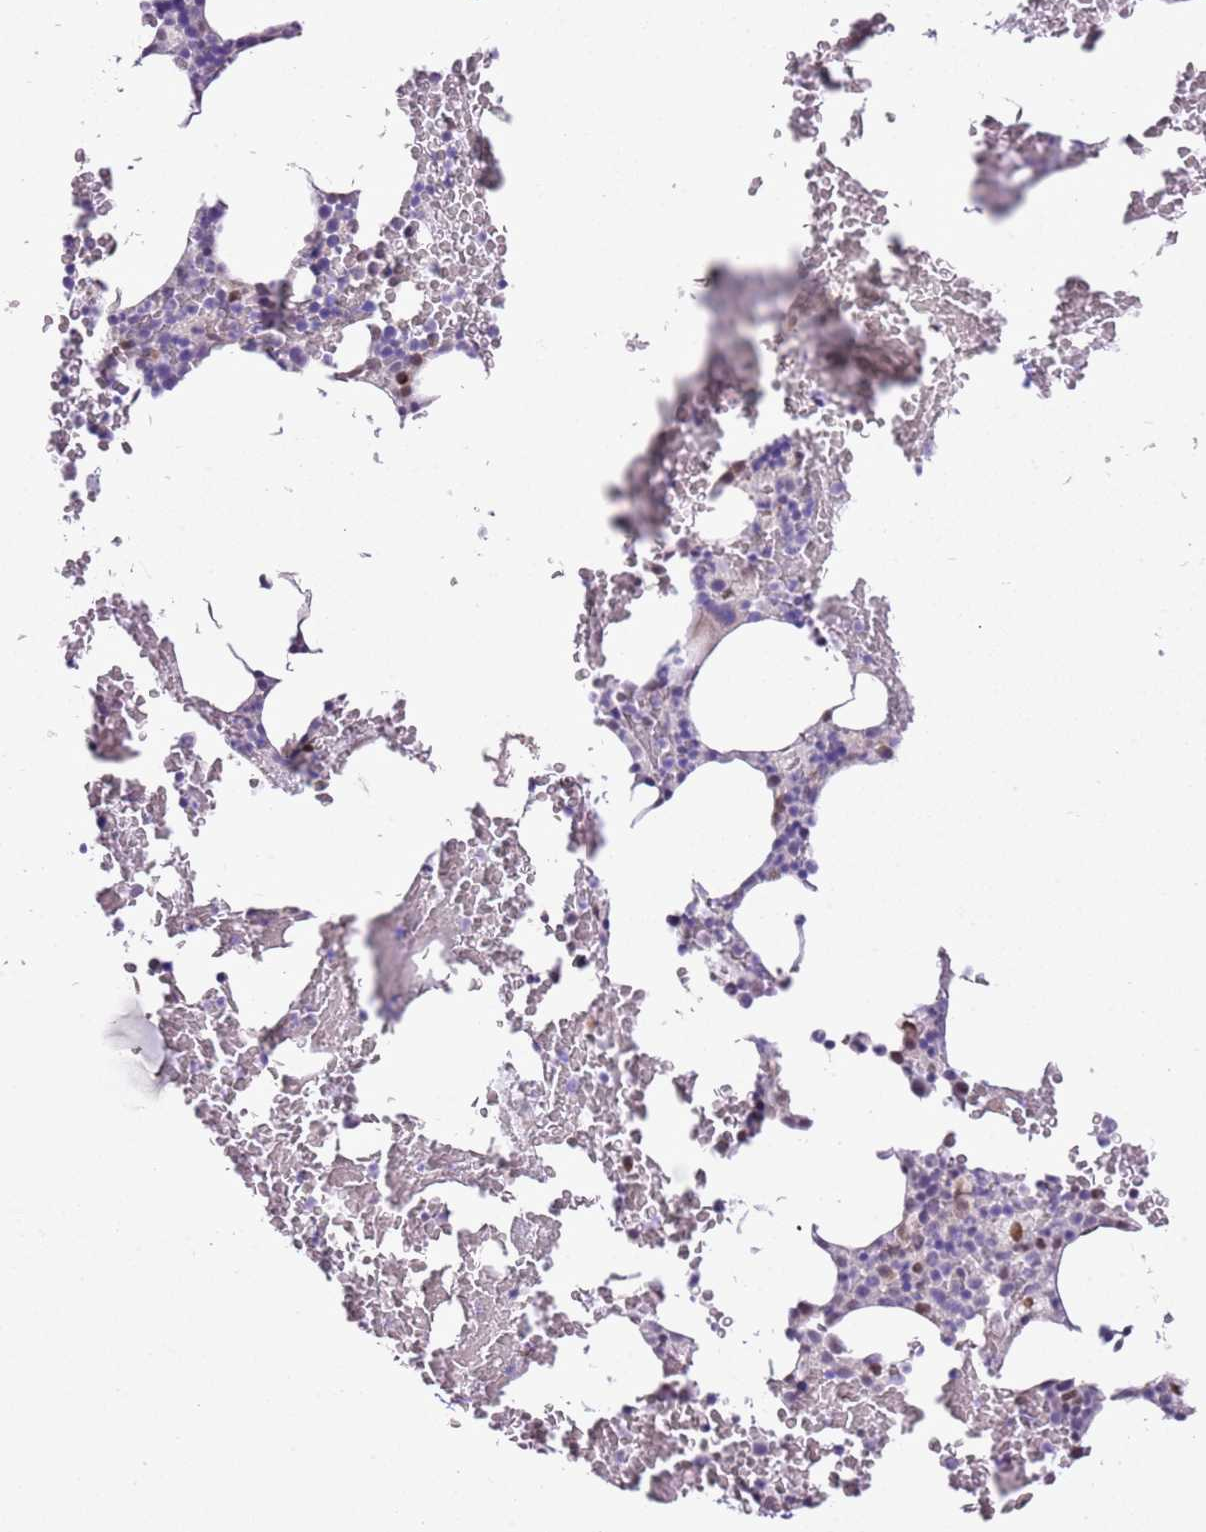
{"staining": {"intensity": "moderate", "quantity": "<25%", "location": "cytoplasmic/membranous,nuclear"}, "tissue": "bone marrow", "cell_type": "Hematopoietic cells", "image_type": "normal", "snomed": [{"axis": "morphology", "description": "Normal tissue, NOS"}, {"axis": "morphology", "description": "Inflammation, NOS"}, {"axis": "topography", "description": "Bone marrow"}], "caption": "Bone marrow stained with DAB immunohistochemistry reveals low levels of moderate cytoplasmic/membranous,nuclear positivity in approximately <25% of hematopoietic cells.", "gene": "NACC2", "patient": {"sex": "female", "age": 78}}